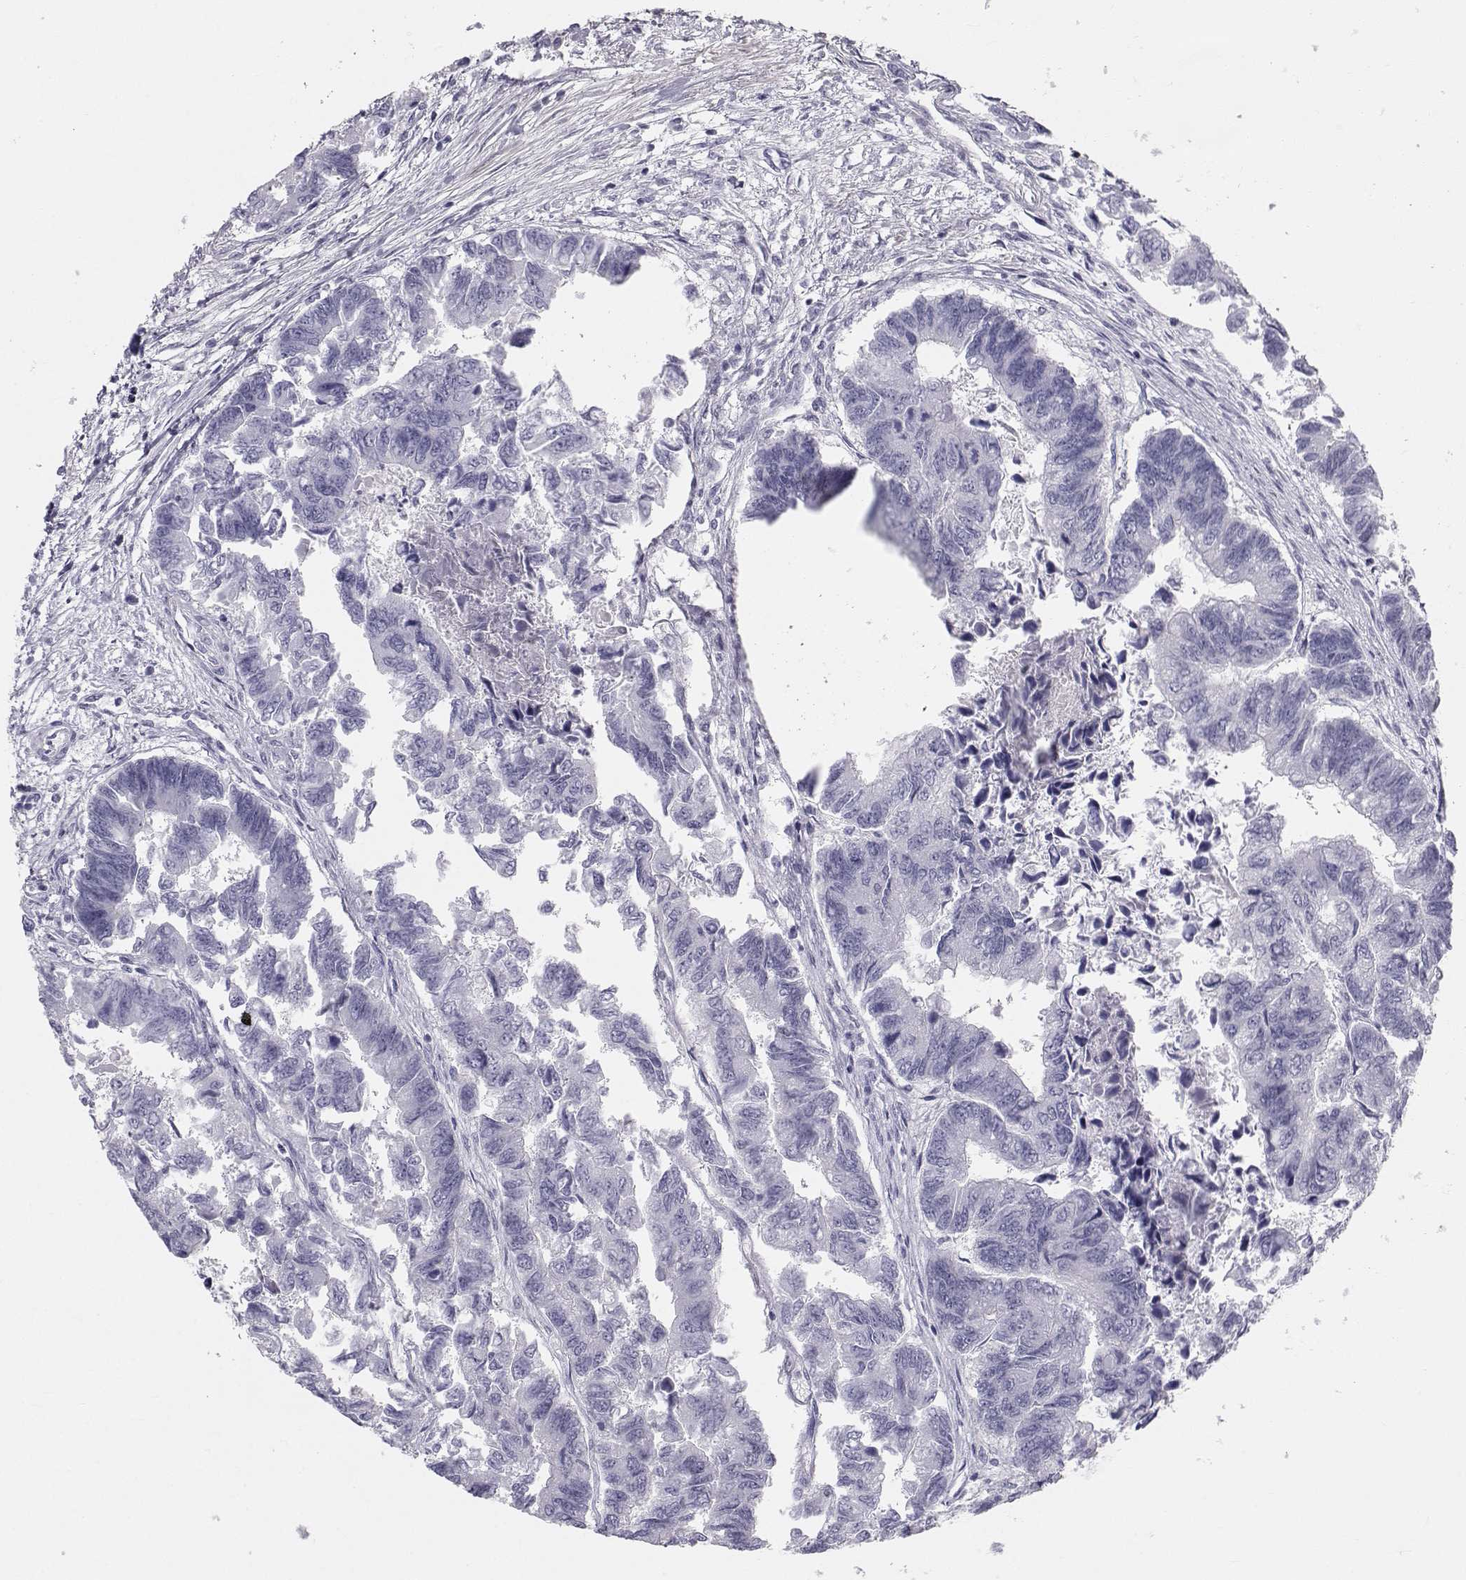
{"staining": {"intensity": "negative", "quantity": "none", "location": "none"}, "tissue": "colorectal cancer", "cell_type": "Tumor cells", "image_type": "cancer", "snomed": [{"axis": "morphology", "description": "Adenocarcinoma, NOS"}, {"axis": "topography", "description": "Colon"}], "caption": "A high-resolution image shows IHC staining of adenocarcinoma (colorectal), which displays no significant expression in tumor cells.", "gene": "GARIN3", "patient": {"sex": "female", "age": 65}}